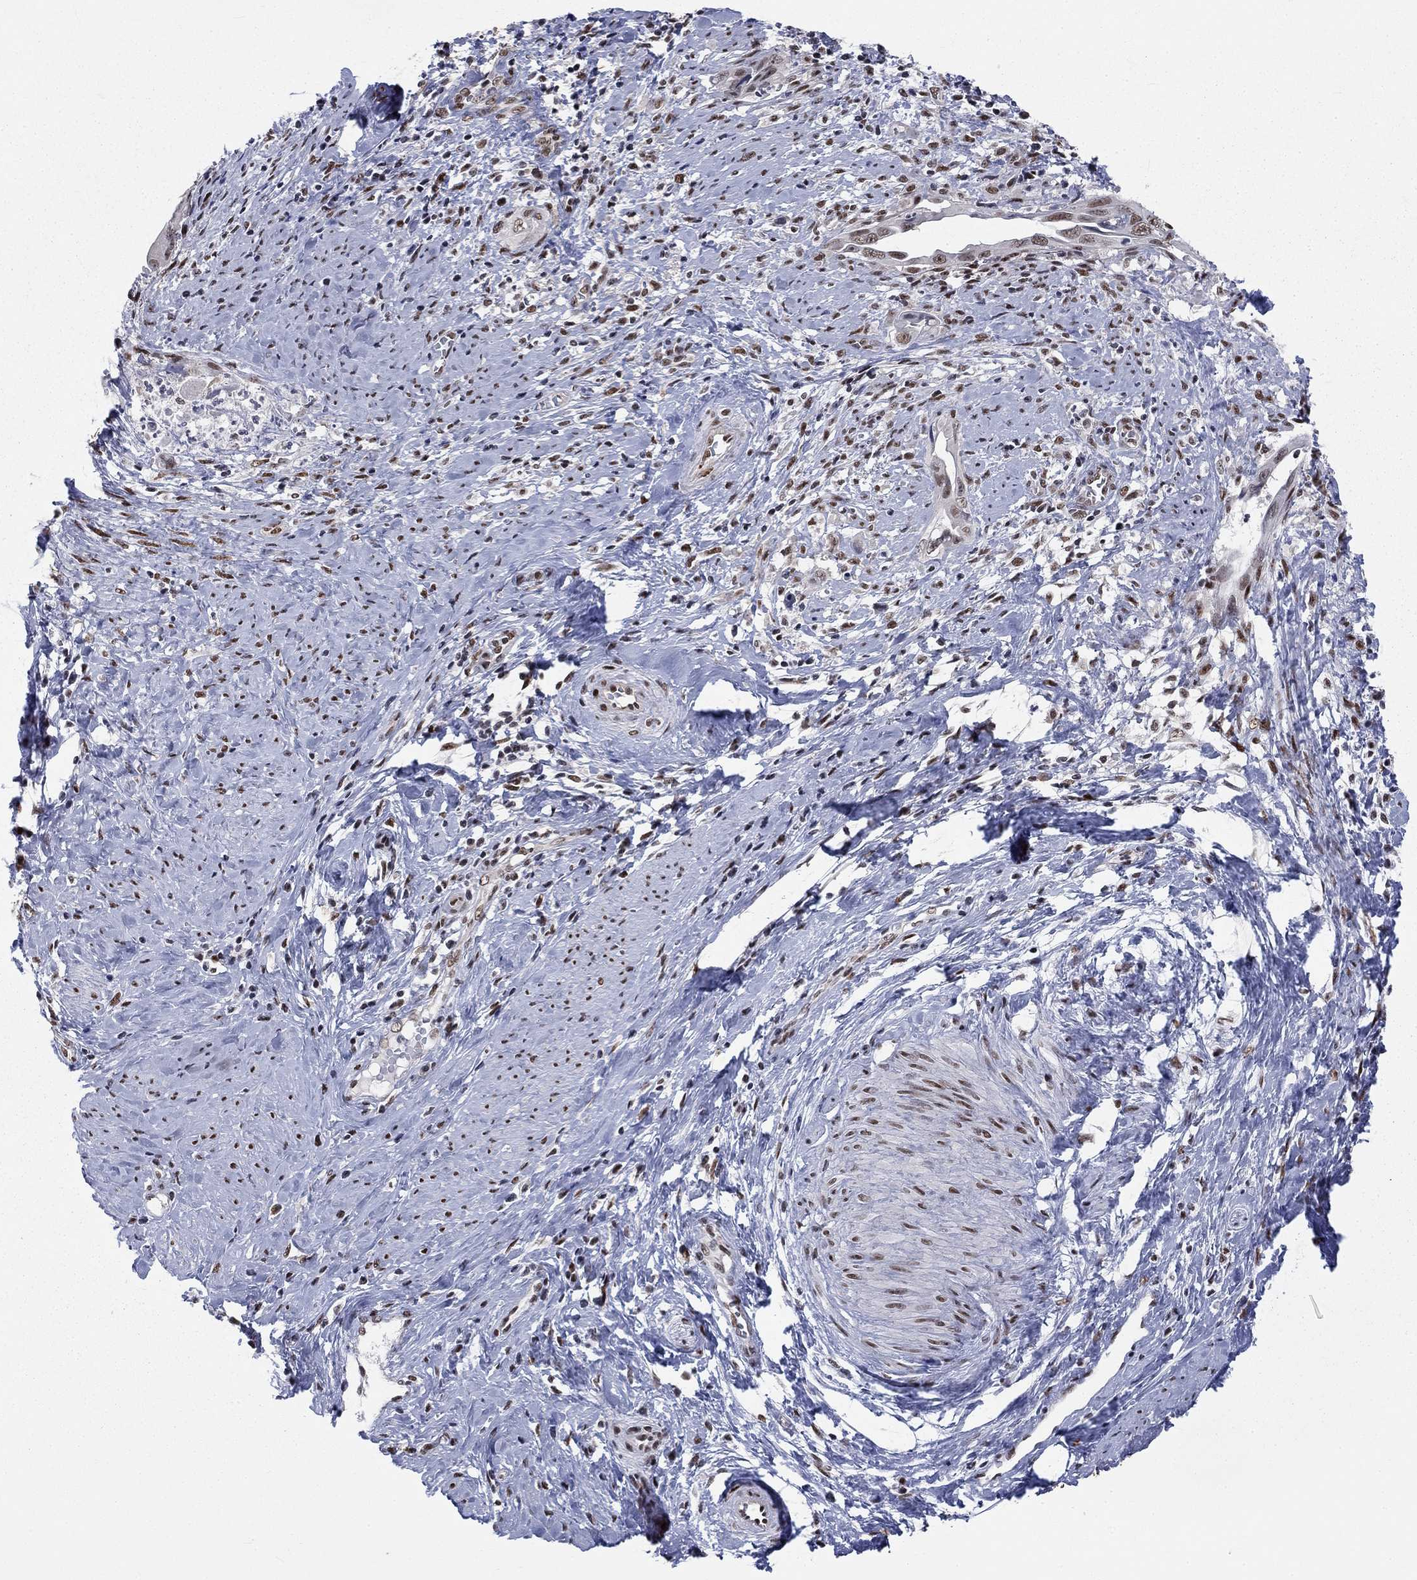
{"staining": {"intensity": "strong", "quantity": "<25%", "location": "nuclear"}, "tissue": "cervical cancer", "cell_type": "Tumor cells", "image_type": "cancer", "snomed": [{"axis": "morphology", "description": "Adenocarcinoma, NOS"}, {"axis": "topography", "description": "Cervix"}], "caption": "Approximately <25% of tumor cells in adenocarcinoma (cervical) display strong nuclear protein expression as visualized by brown immunohistochemical staining.", "gene": "FYTTD1", "patient": {"sex": "female", "age": 42}}